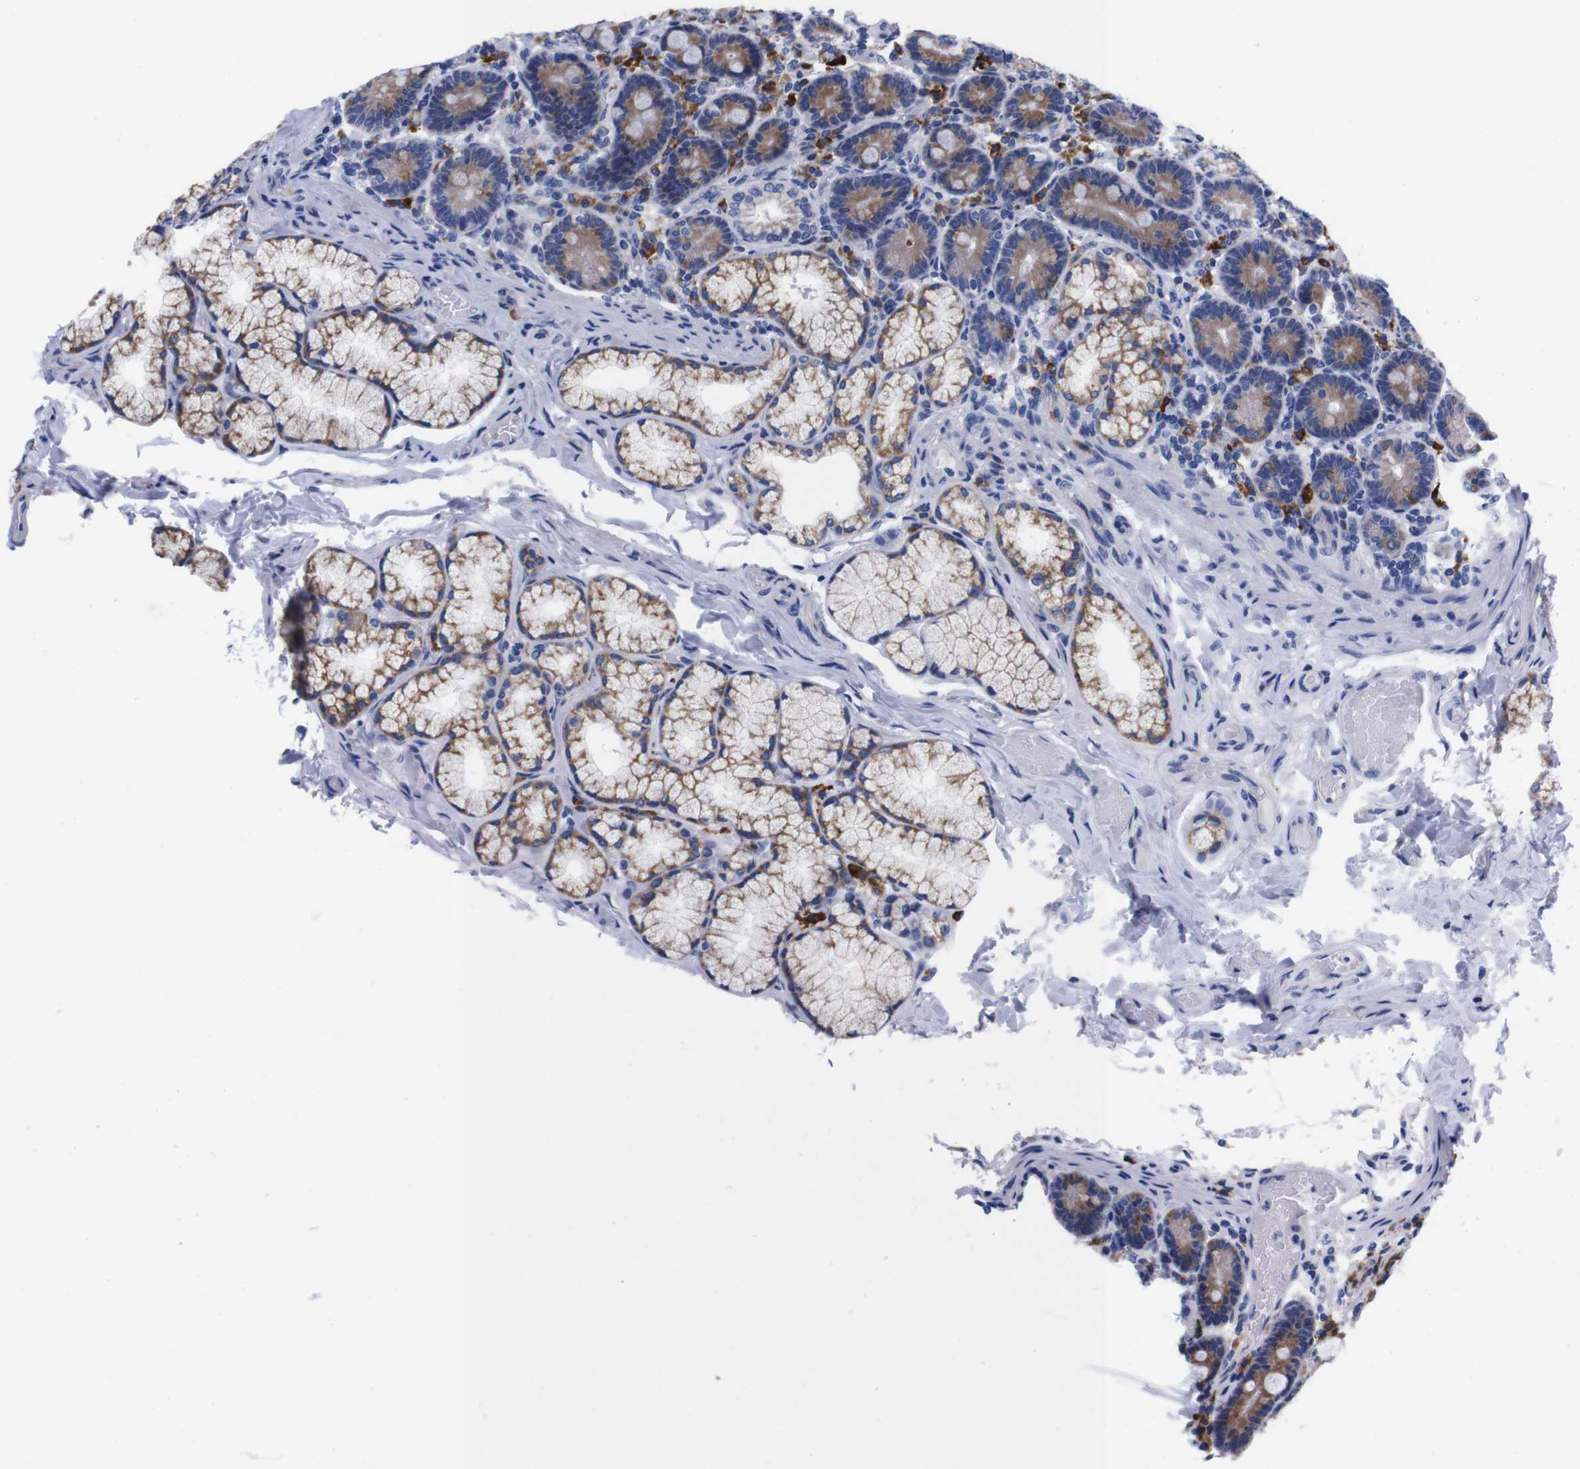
{"staining": {"intensity": "moderate", "quantity": ">75%", "location": "cytoplasmic/membranous"}, "tissue": "duodenum", "cell_type": "Glandular cells", "image_type": "normal", "snomed": [{"axis": "morphology", "description": "Normal tissue, NOS"}, {"axis": "topography", "description": "Duodenum"}], "caption": "Protein staining by immunohistochemistry (IHC) shows moderate cytoplasmic/membranous expression in approximately >75% of glandular cells in benign duodenum.", "gene": "NEBL", "patient": {"sex": "male", "age": 54}}